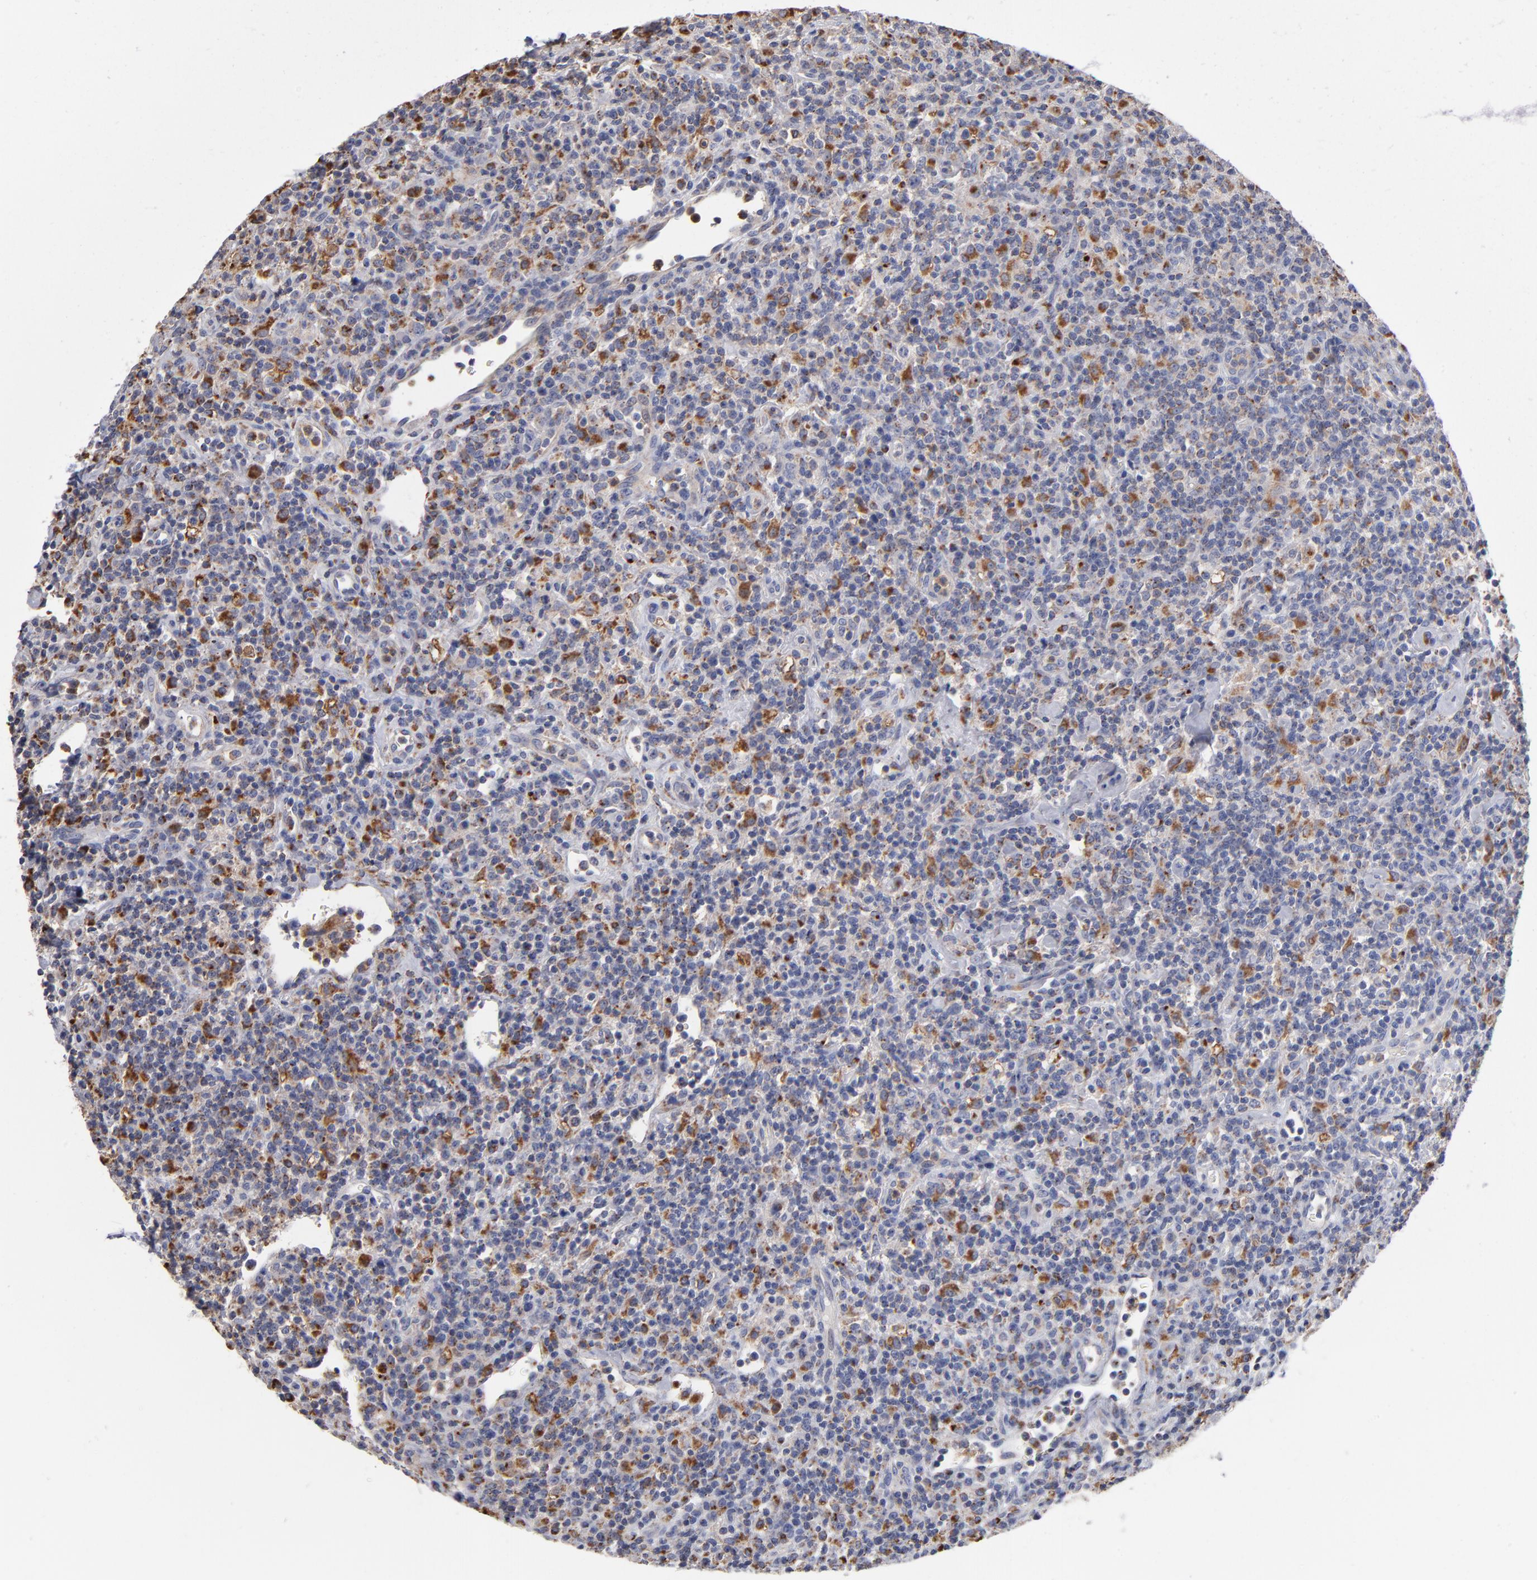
{"staining": {"intensity": "strong", "quantity": "25%-75%", "location": "cytoplasmic/membranous"}, "tissue": "lymphoma", "cell_type": "Tumor cells", "image_type": "cancer", "snomed": [{"axis": "morphology", "description": "Hodgkin's disease, NOS"}, {"axis": "topography", "description": "Lymph node"}], "caption": "This micrograph displays lymphoma stained with immunohistochemistry (IHC) to label a protein in brown. The cytoplasmic/membranous of tumor cells show strong positivity for the protein. Nuclei are counter-stained blue.", "gene": "RRAGB", "patient": {"sex": "male", "age": 65}}